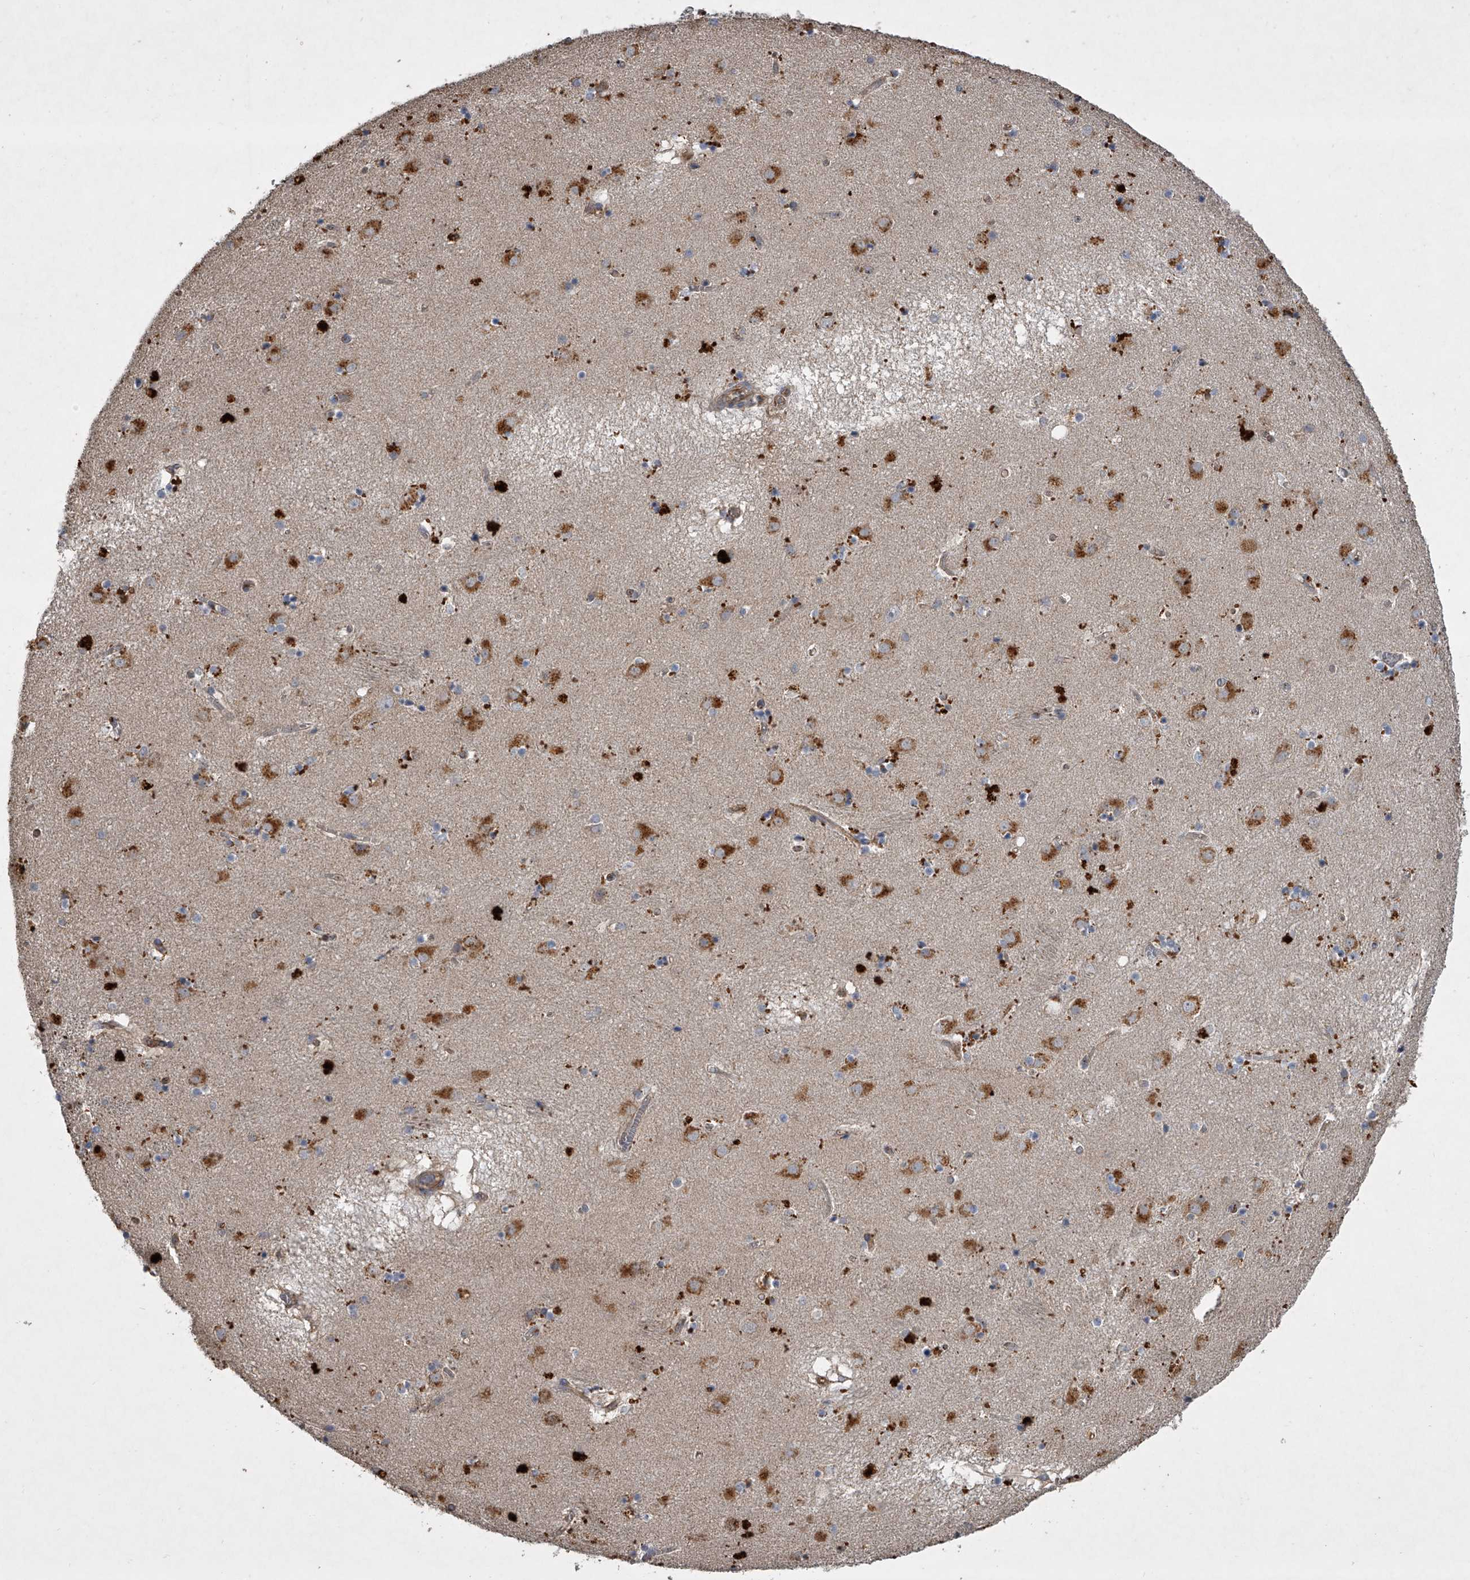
{"staining": {"intensity": "weak", "quantity": "<25%", "location": "cytoplasmic/membranous"}, "tissue": "caudate", "cell_type": "Glial cells", "image_type": "normal", "snomed": [{"axis": "morphology", "description": "Normal tissue, NOS"}, {"axis": "topography", "description": "Lateral ventricle wall"}], "caption": "Histopathology image shows no significant protein positivity in glial cells of unremarkable caudate.", "gene": "DOCK9", "patient": {"sex": "male", "age": 70}}